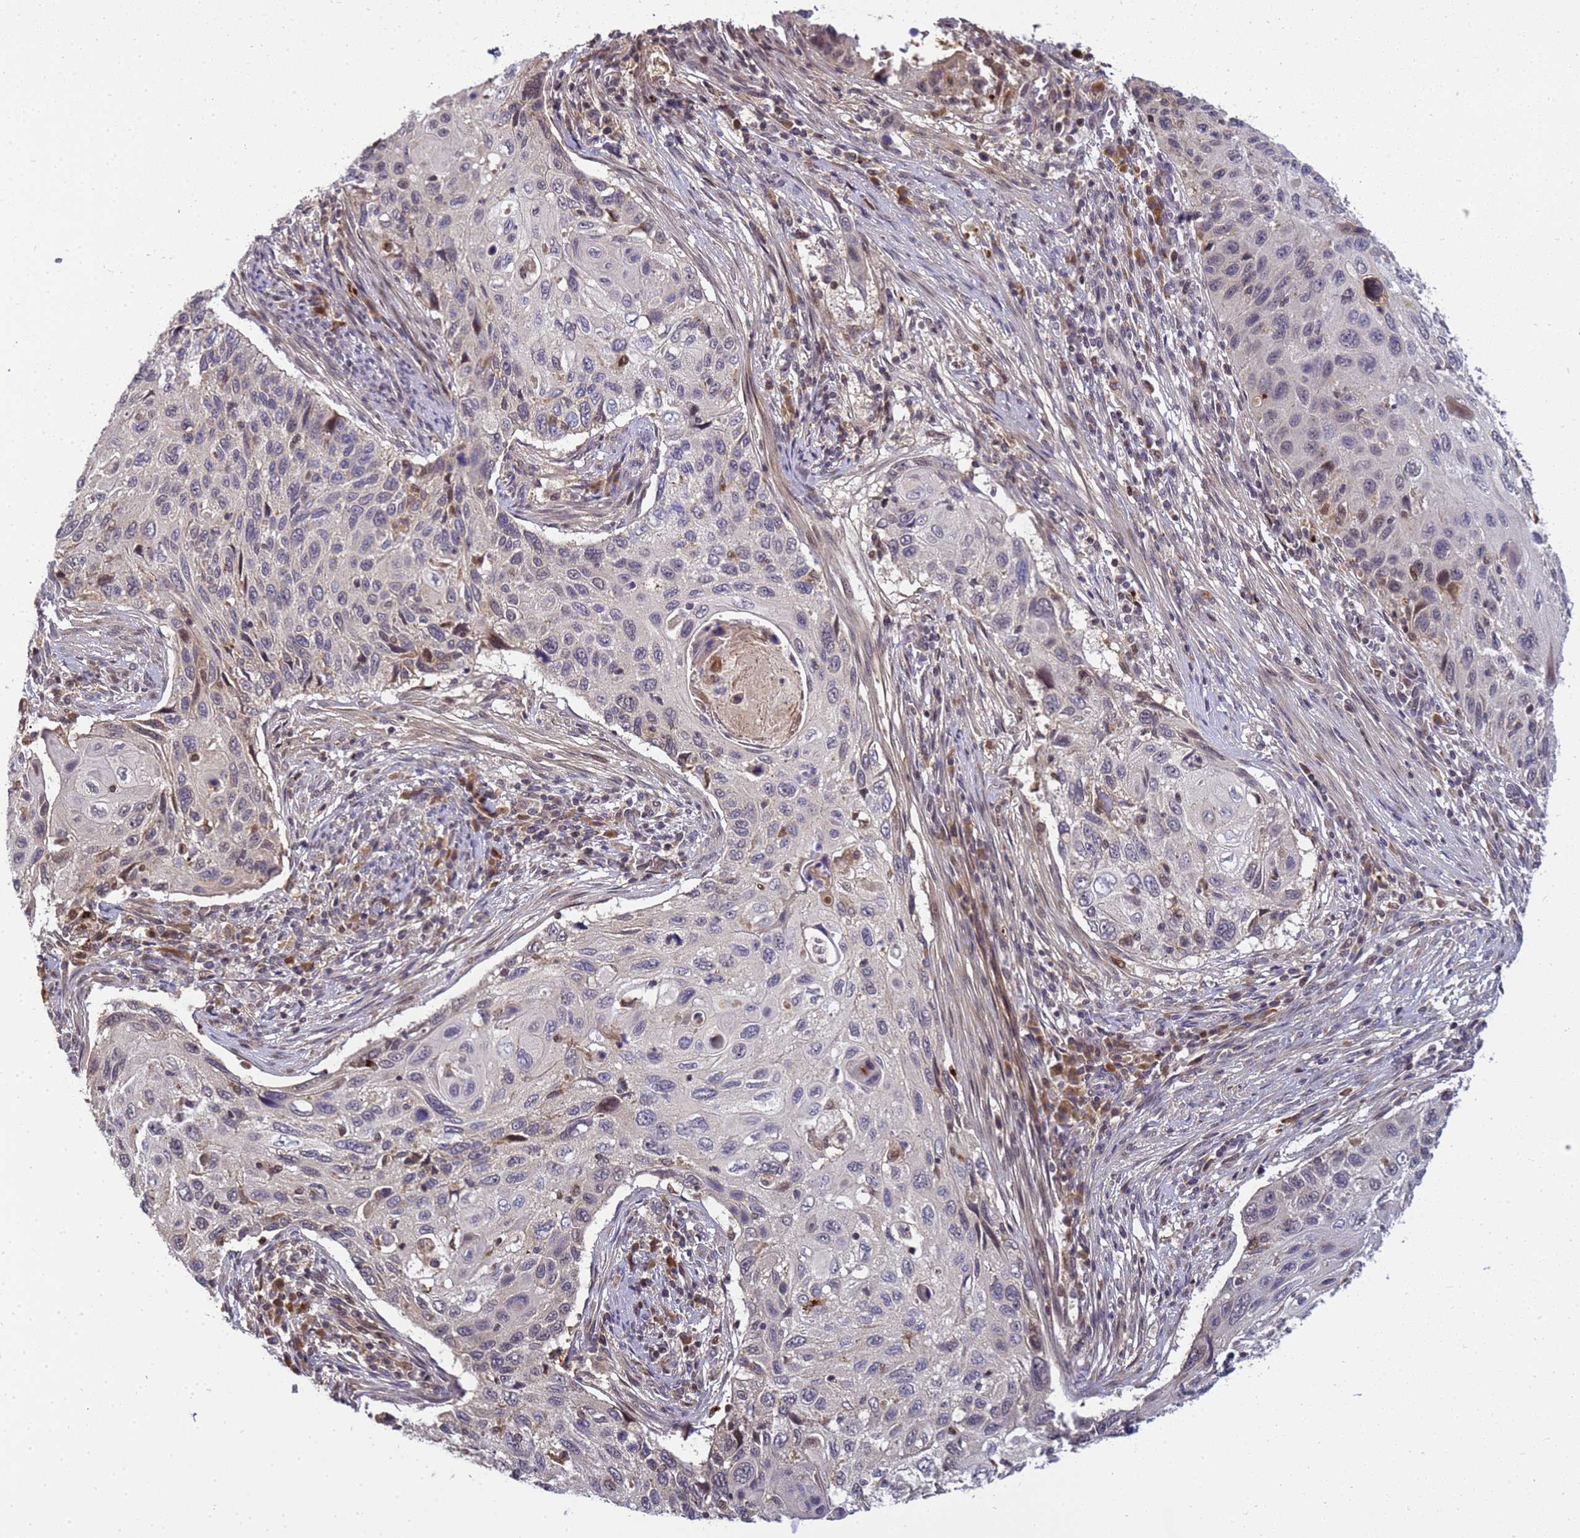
{"staining": {"intensity": "negative", "quantity": "none", "location": "none"}, "tissue": "cervical cancer", "cell_type": "Tumor cells", "image_type": "cancer", "snomed": [{"axis": "morphology", "description": "Squamous cell carcinoma, NOS"}, {"axis": "topography", "description": "Cervix"}], "caption": "The immunohistochemistry histopathology image has no significant expression in tumor cells of cervical cancer (squamous cell carcinoma) tissue.", "gene": "TMEM74B", "patient": {"sex": "female", "age": 70}}